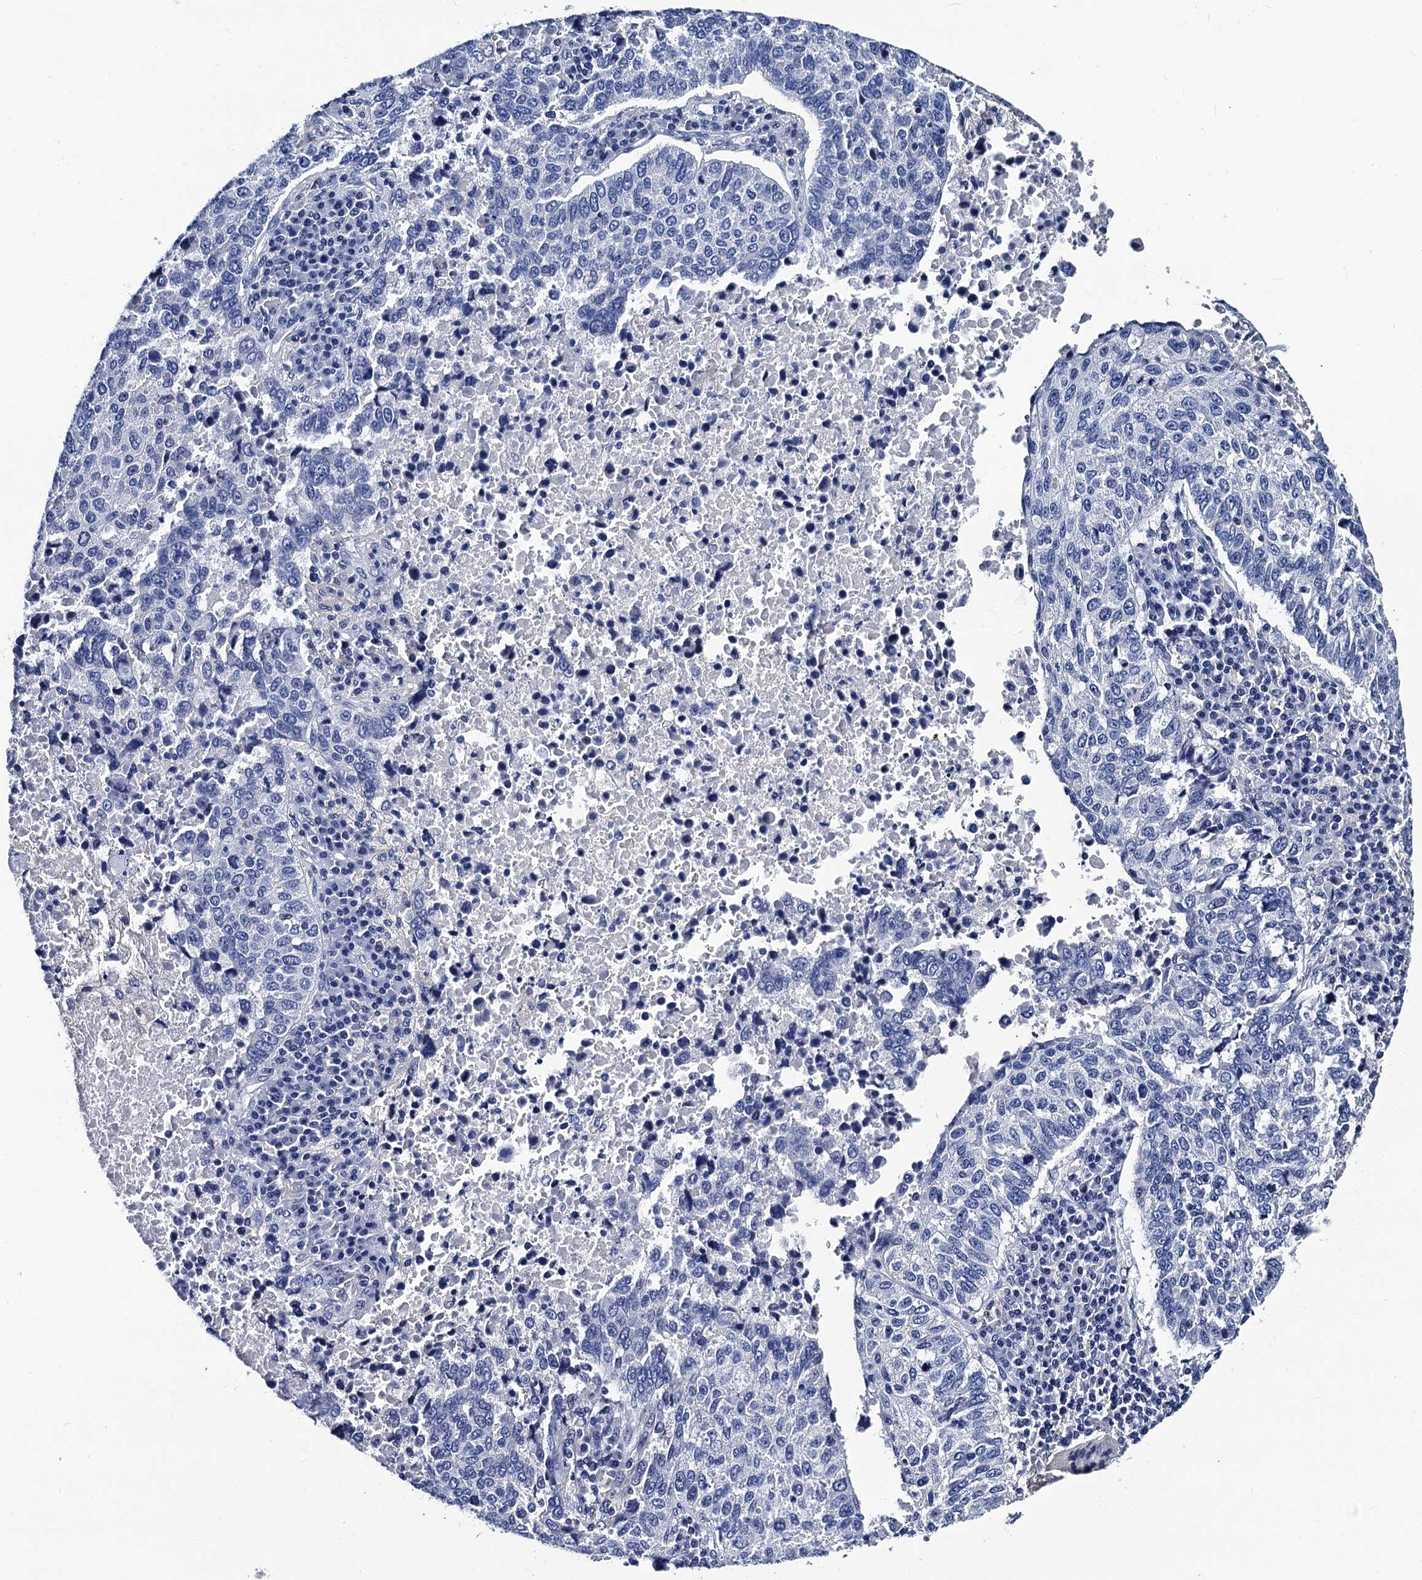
{"staining": {"intensity": "negative", "quantity": "none", "location": "none"}, "tissue": "lung cancer", "cell_type": "Tumor cells", "image_type": "cancer", "snomed": [{"axis": "morphology", "description": "Squamous cell carcinoma, NOS"}, {"axis": "topography", "description": "Lung"}], "caption": "This is an immunohistochemistry (IHC) histopathology image of lung squamous cell carcinoma. There is no positivity in tumor cells.", "gene": "LRRC30", "patient": {"sex": "male", "age": 73}}